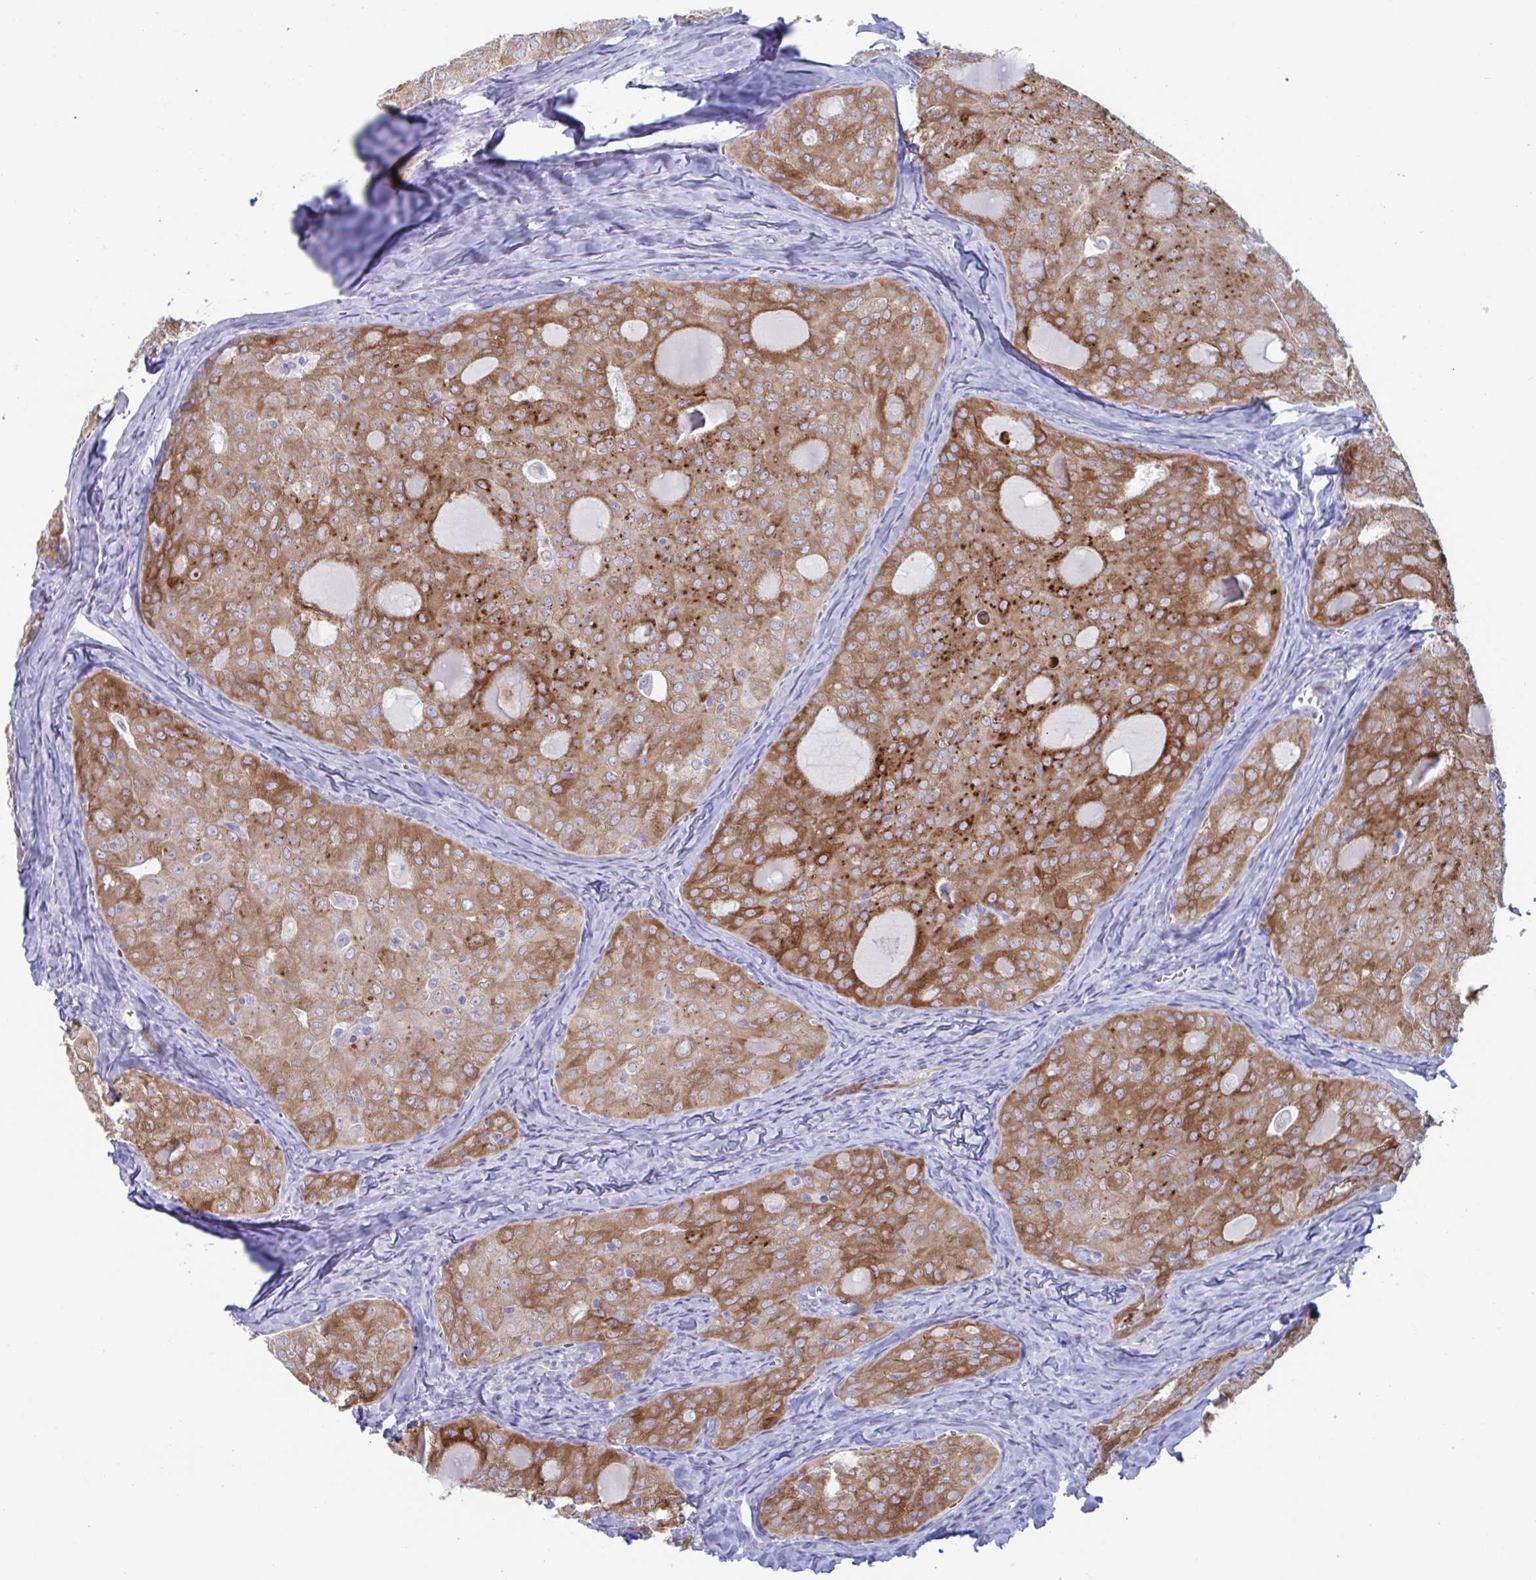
{"staining": {"intensity": "strong", "quantity": ">75%", "location": "cytoplasmic/membranous"}, "tissue": "thyroid cancer", "cell_type": "Tumor cells", "image_type": "cancer", "snomed": [{"axis": "morphology", "description": "Follicular adenoma carcinoma, NOS"}, {"axis": "topography", "description": "Thyroid gland"}], "caption": "This image displays thyroid cancer stained with immunohistochemistry to label a protein in brown. The cytoplasmic/membranous of tumor cells show strong positivity for the protein. Nuclei are counter-stained blue.", "gene": "CYP4F11", "patient": {"sex": "male", "age": 75}}